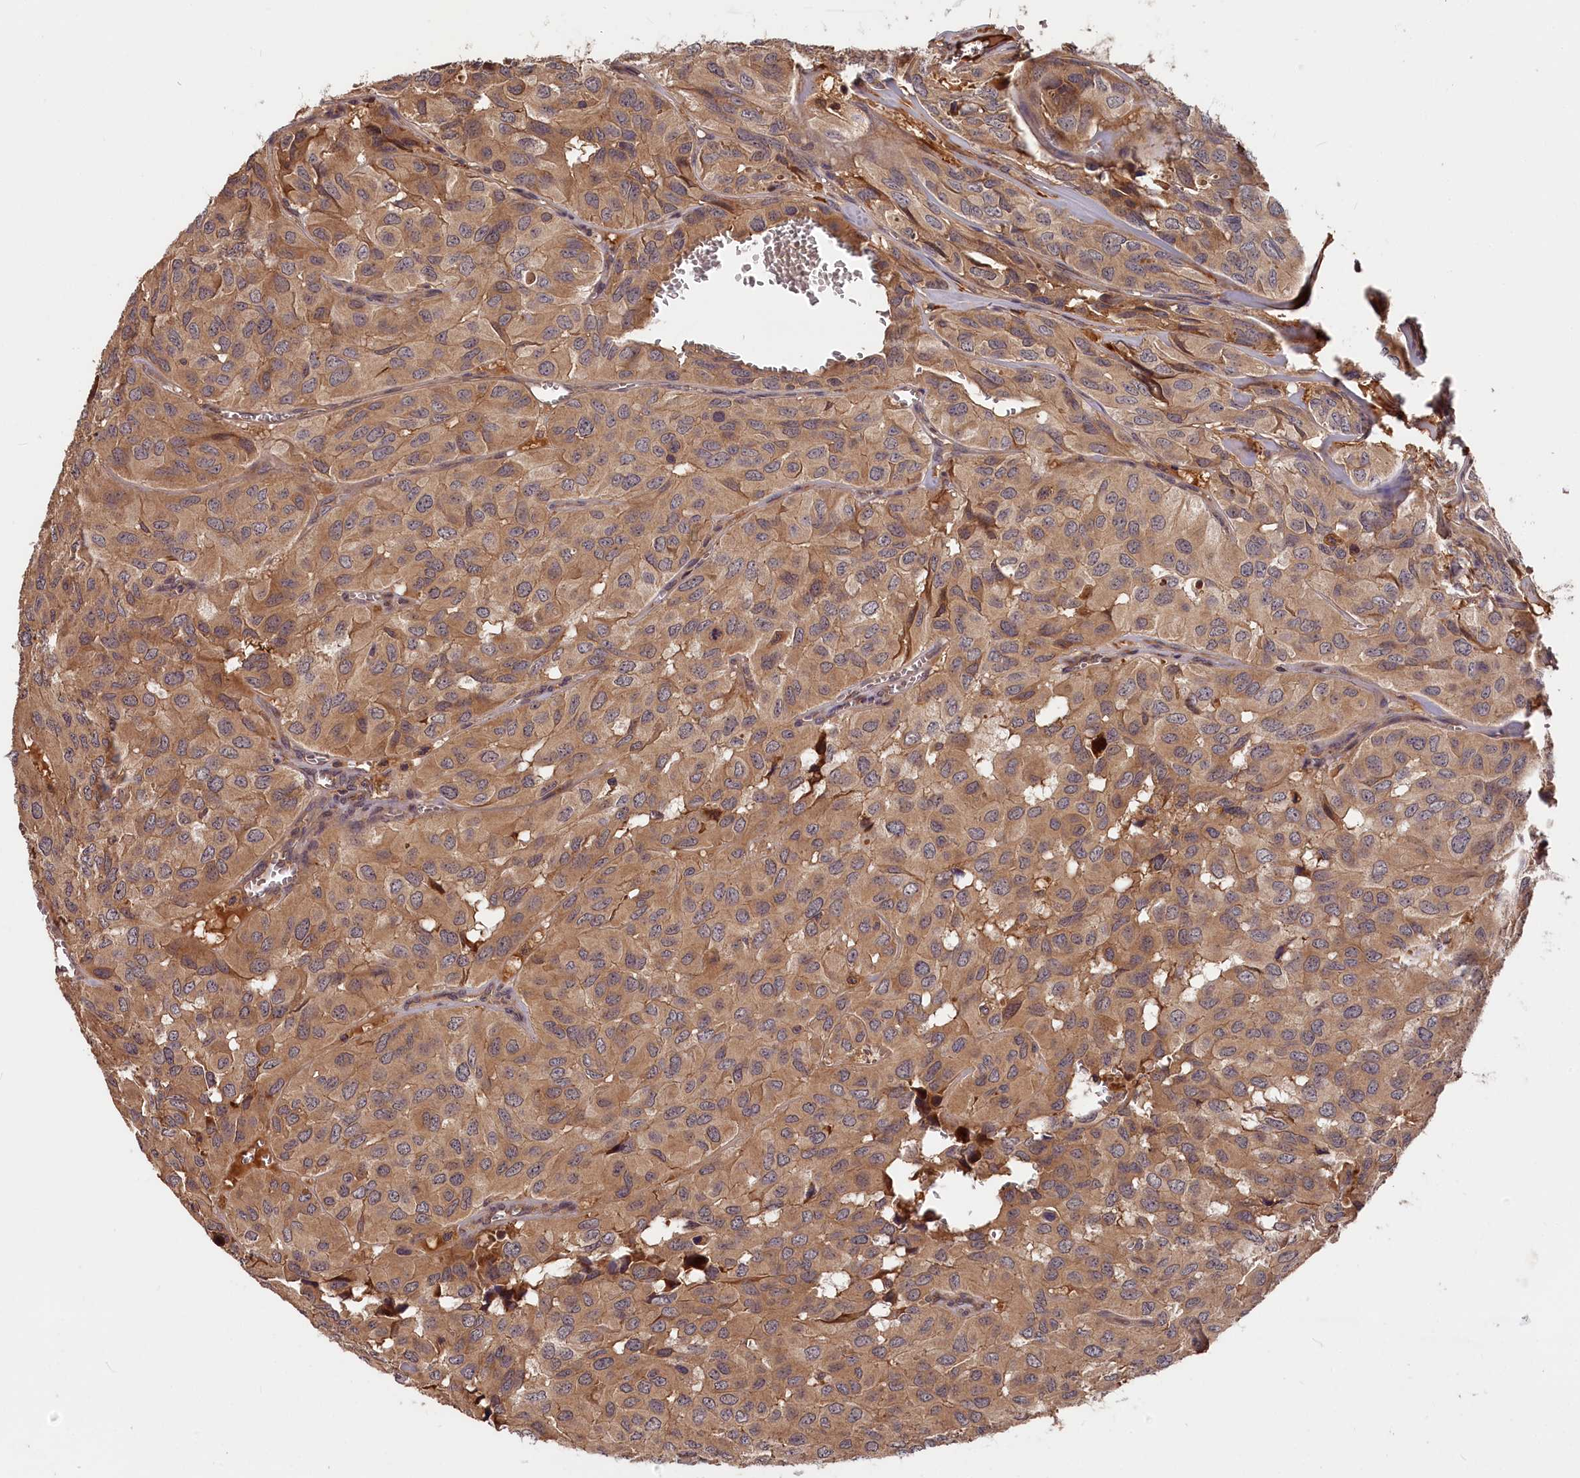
{"staining": {"intensity": "moderate", "quantity": ">75%", "location": "cytoplasmic/membranous"}, "tissue": "head and neck cancer", "cell_type": "Tumor cells", "image_type": "cancer", "snomed": [{"axis": "morphology", "description": "Adenocarcinoma, NOS"}, {"axis": "topography", "description": "Salivary gland, NOS"}, {"axis": "topography", "description": "Head-Neck"}], "caption": "Moderate cytoplasmic/membranous positivity for a protein is present in about >75% of tumor cells of head and neck cancer (adenocarcinoma) using immunohistochemistry.", "gene": "ITIH1", "patient": {"sex": "female", "age": 76}}